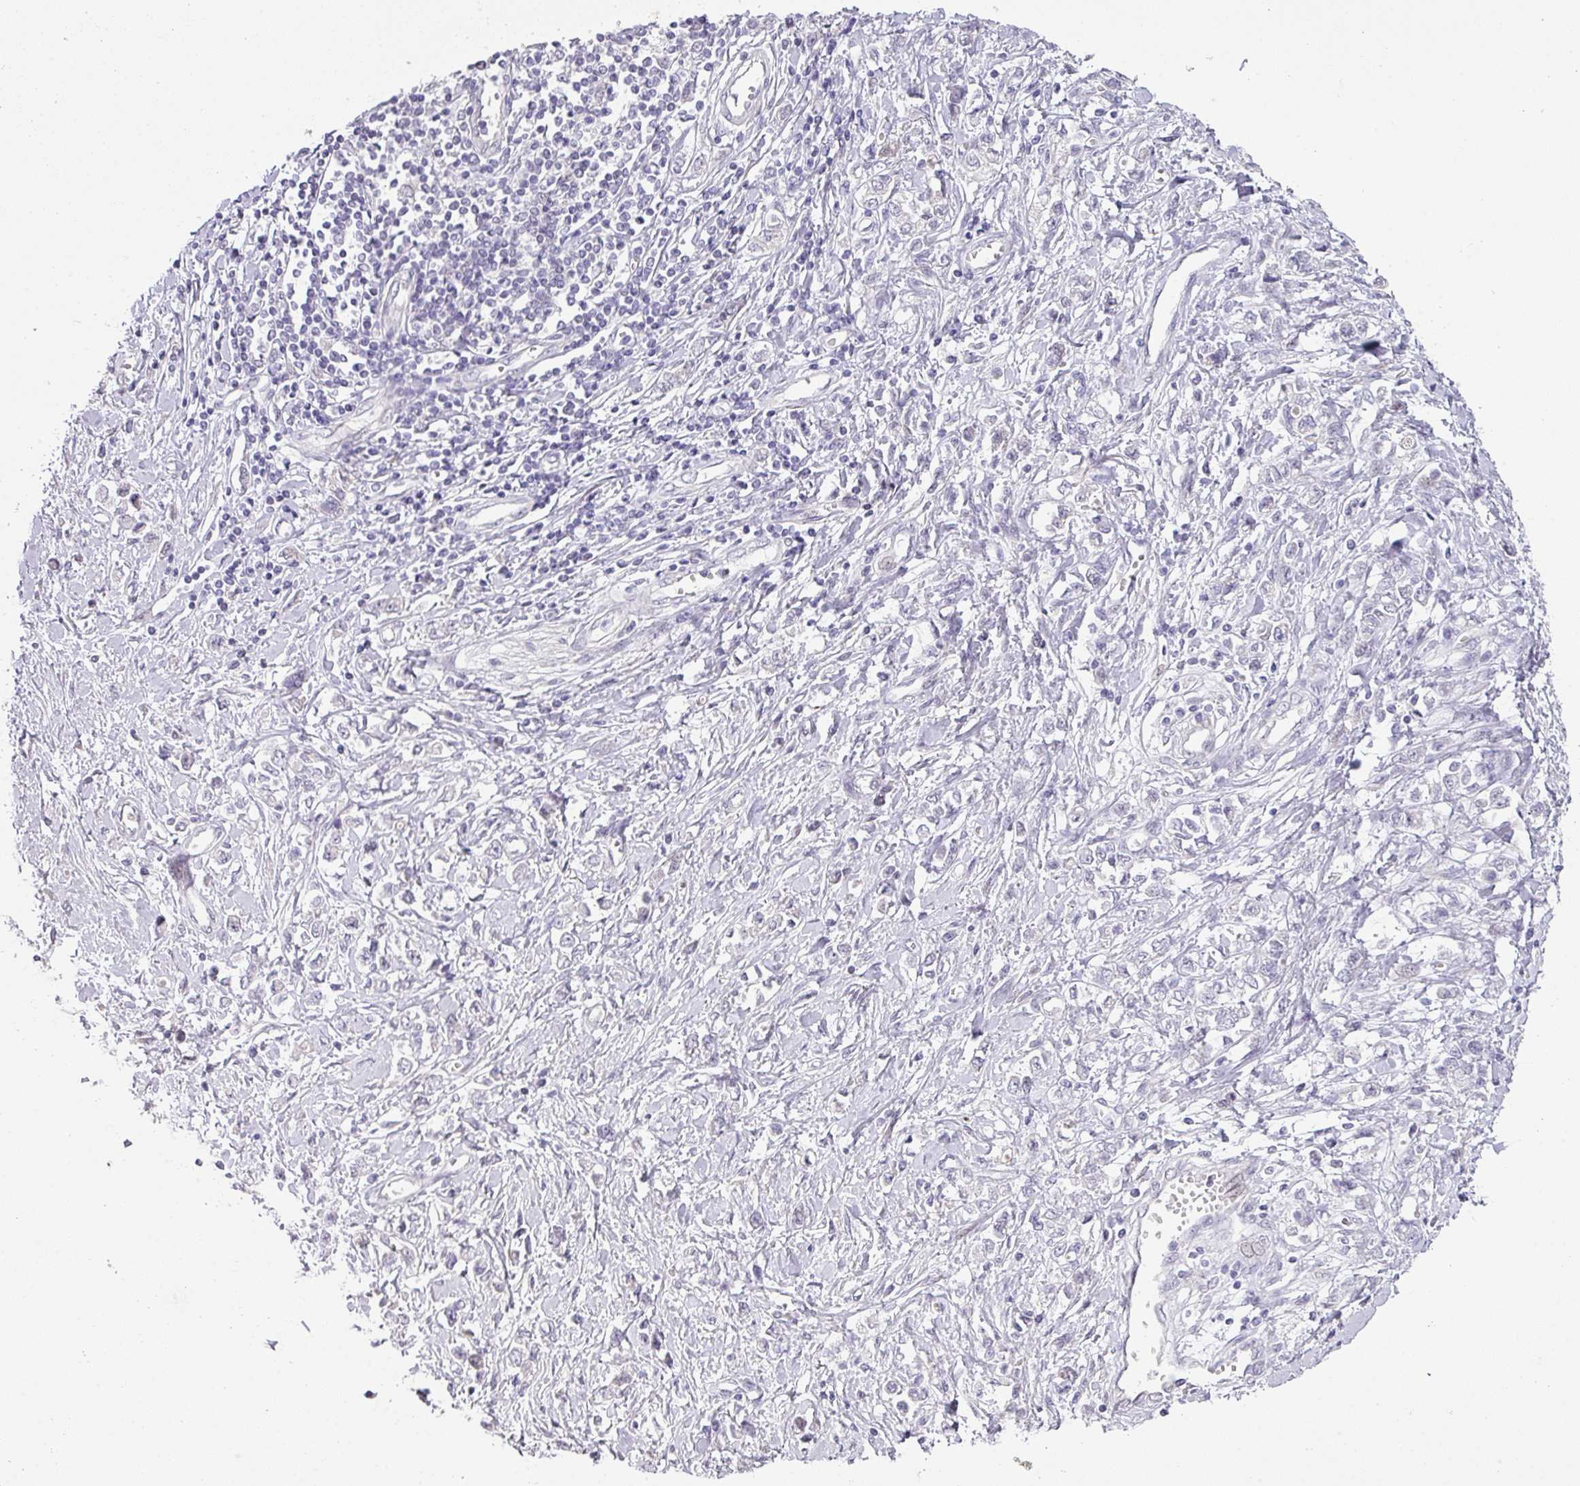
{"staining": {"intensity": "negative", "quantity": "none", "location": "none"}, "tissue": "stomach cancer", "cell_type": "Tumor cells", "image_type": "cancer", "snomed": [{"axis": "morphology", "description": "Adenocarcinoma, NOS"}, {"axis": "topography", "description": "Stomach"}], "caption": "IHC image of neoplastic tissue: stomach adenocarcinoma stained with DAB shows no significant protein staining in tumor cells. (Stains: DAB (3,3'-diaminobenzidine) immunohistochemistry (IHC) with hematoxylin counter stain, Microscopy: brightfield microscopy at high magnification).", "gene": "ANKRD13B", "patient": {"sex": "female", "age": 76}}